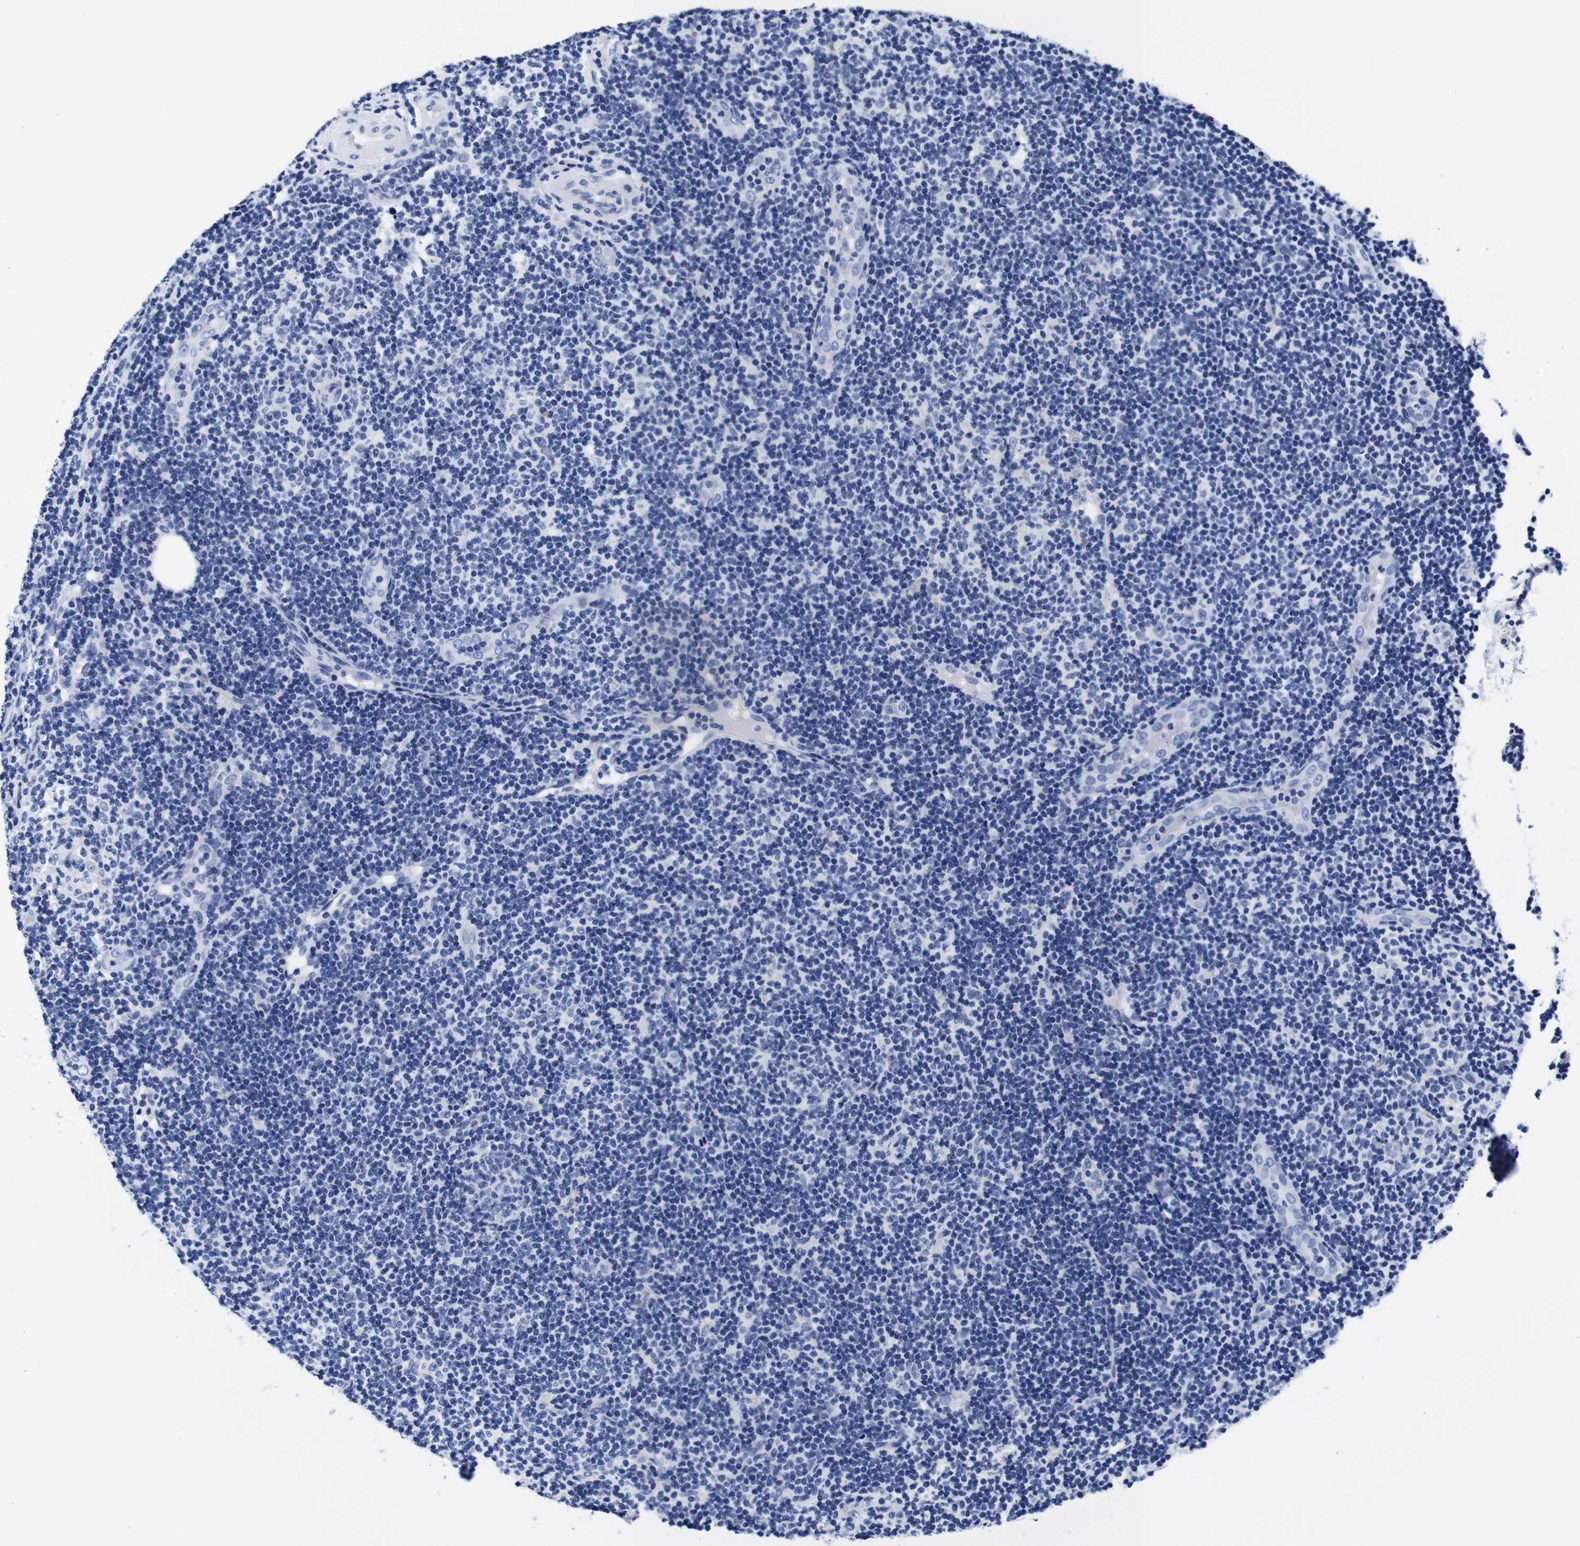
{"staining": {"intensity": "negative", "quantity": "none", "location": "none"}, "tissue": "lymphoma", "cell_type": "Tumor cells", "image_type": "cancer", "snomed": [{"axis": "morphology", "description": "Malignant lymphoma, non-Hodgkin's type, Low grade"}, {"axis": "topography", "description": "Lymph node"}], "caption": "High power microscopy photomicrograph of an immunohistochemistry (IHC) photomicrograph of low-grade malignant lymphoma, non-Hodgkin's type, revealing no significant positivity in tumor cells.", "gene": "CLEC4G", "patient": {"sex": "male", "age": 83}}